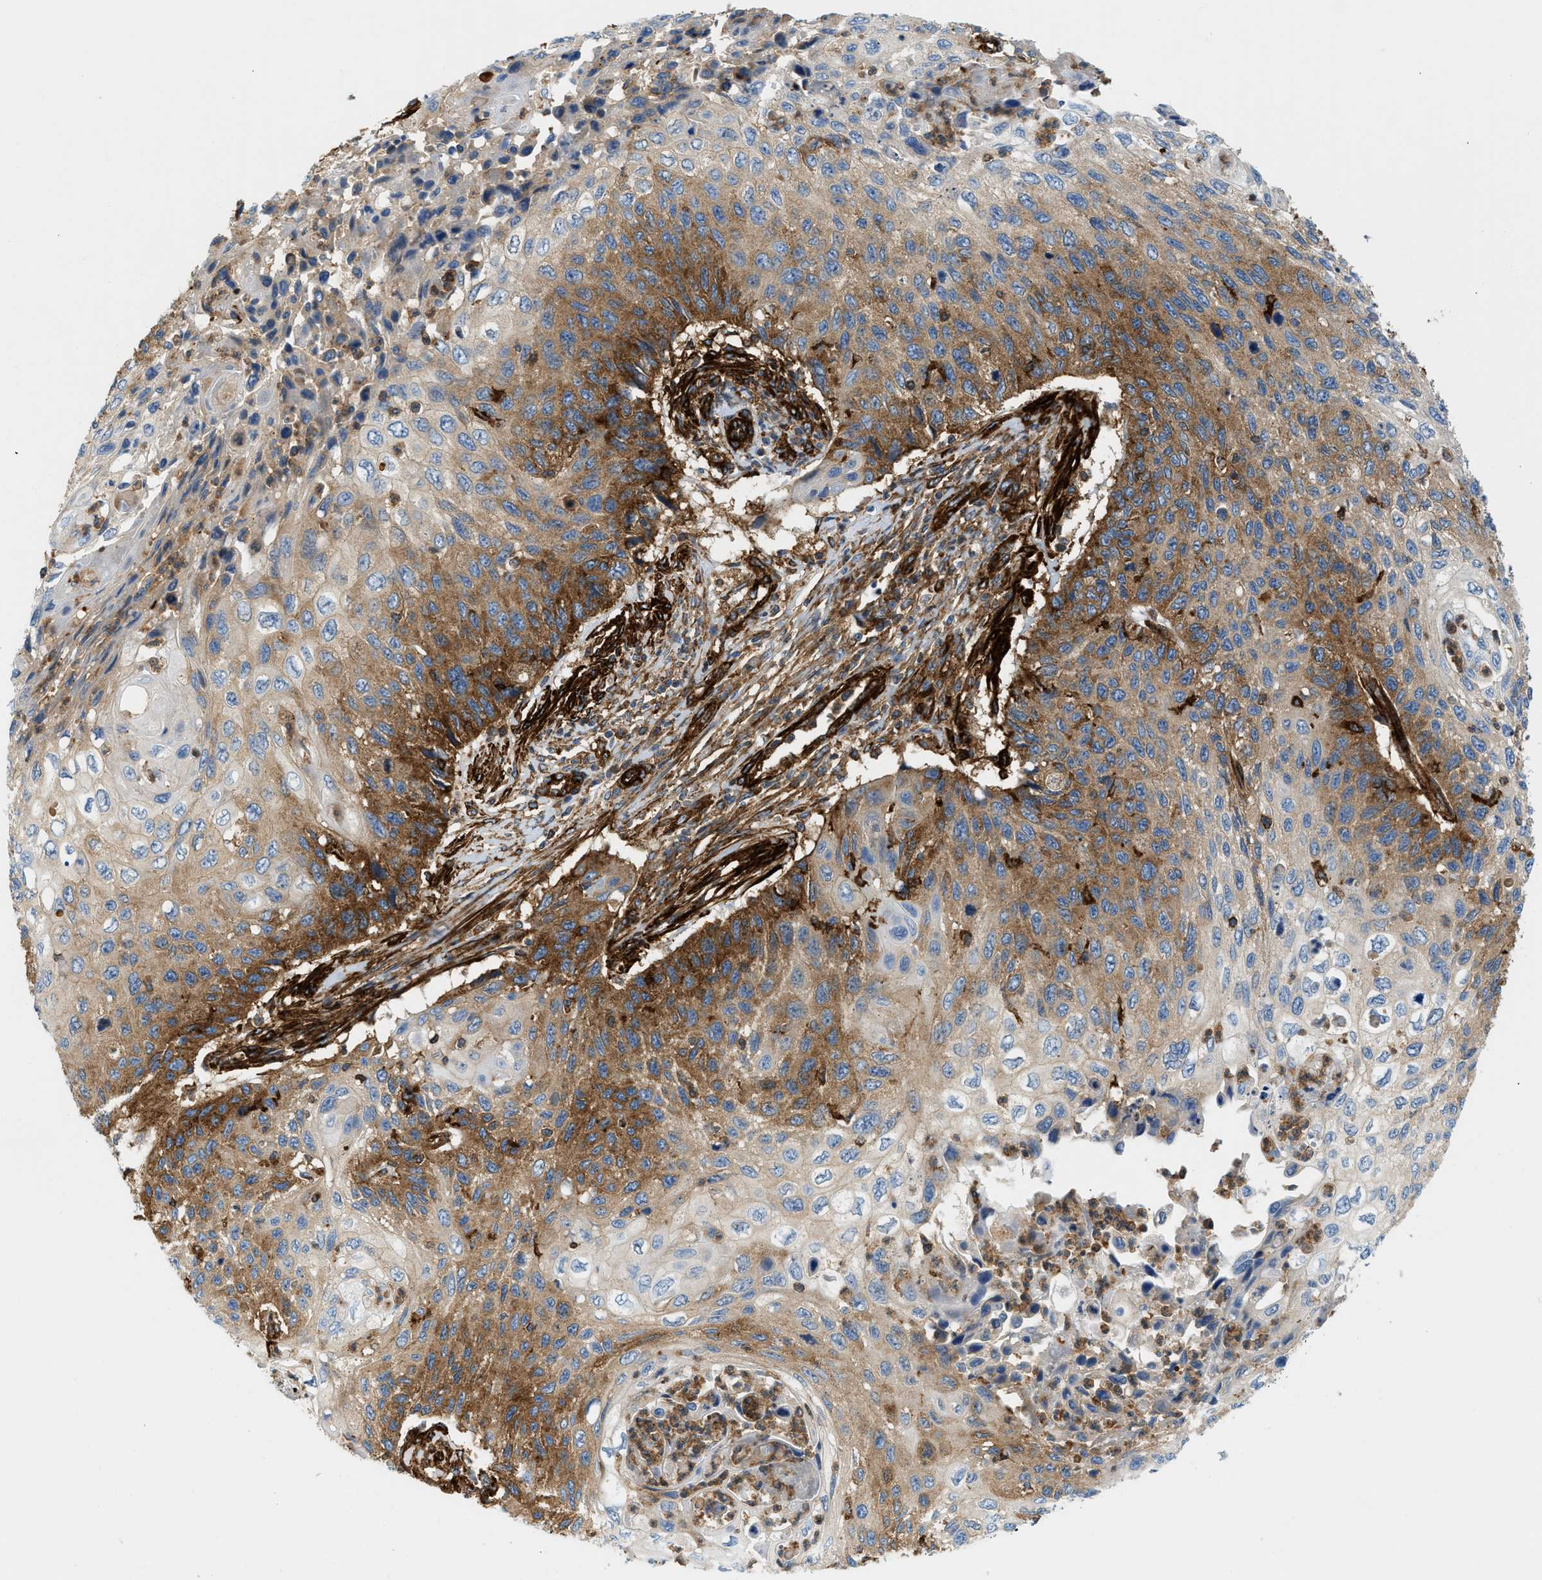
{"staining": {"intensity": "moderate", "quantity": ">75%", "location": "cytoplasmic/membranous"}, "tissue": "cervical cancer", "cell_type": "Tumor cells", "image_type": "cancer", "snomed": [{"axis": "morphology", "description": "Squamous cell carcinoma, NOS"}, {"axis": "topography", "description": "Cervix"}], "caption": "An immunohistochemistry photomicrograph of tumor tissue is shown. Protein staining in brown labels moderate cytoplasmic/membranous positivity in cervical cancer (squamous cell carcinoma) within tumor cells.", "gene": "HIP1", "patient": {"sex": "female", "age": 70}}